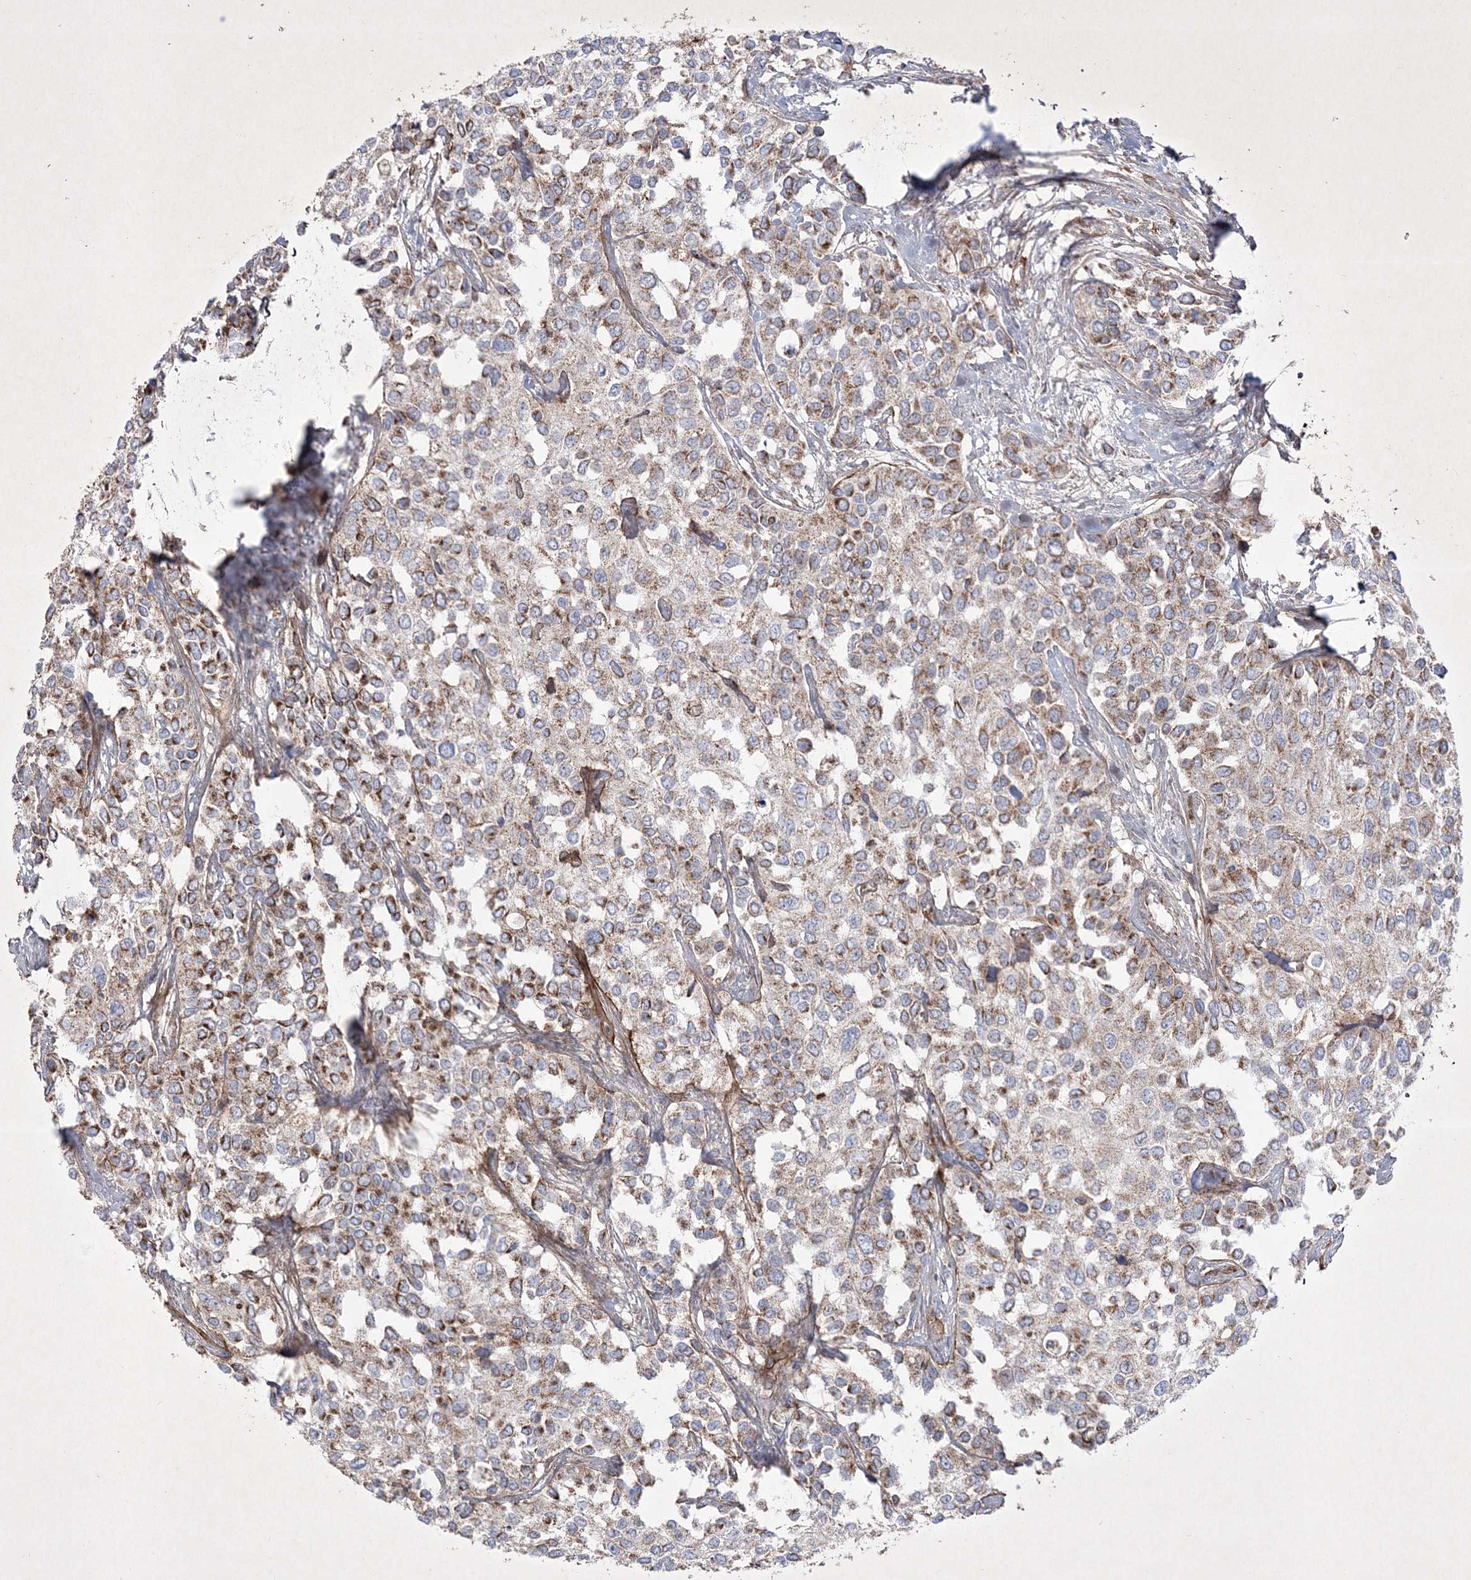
{"staining": {"intensity": "moderate", "quantity": "25%-75%", "location": "cytoplasmic/membranous"}, "tissue": "urothelial cancer", "cell_type": "Tumor cells", "image_type": "cancer", "snomed": [{"axis": "morphology", "description": "Normal tissue, NOS"}, {"axis": "morphology", "description": "Urothelial carcinoma, High grade"}, {"axis": "topography", "description": "Vascular tissue"}, {"axis": "topography", "description": "Urinary bladder"}], "caption": "Brown immunohistochemical staining in urothelial cancer shows moderate cytoplasmic/membranous expression in about 25%-75% of tumor cells. Using DAB (3,3'-diaminobenzidine) (brown) and hematoxylin (blue) stains, captured at high magnification using brightfield microscopy.", "gene": "RICTOR", "patient": {"sex": "female", "age": 56}}